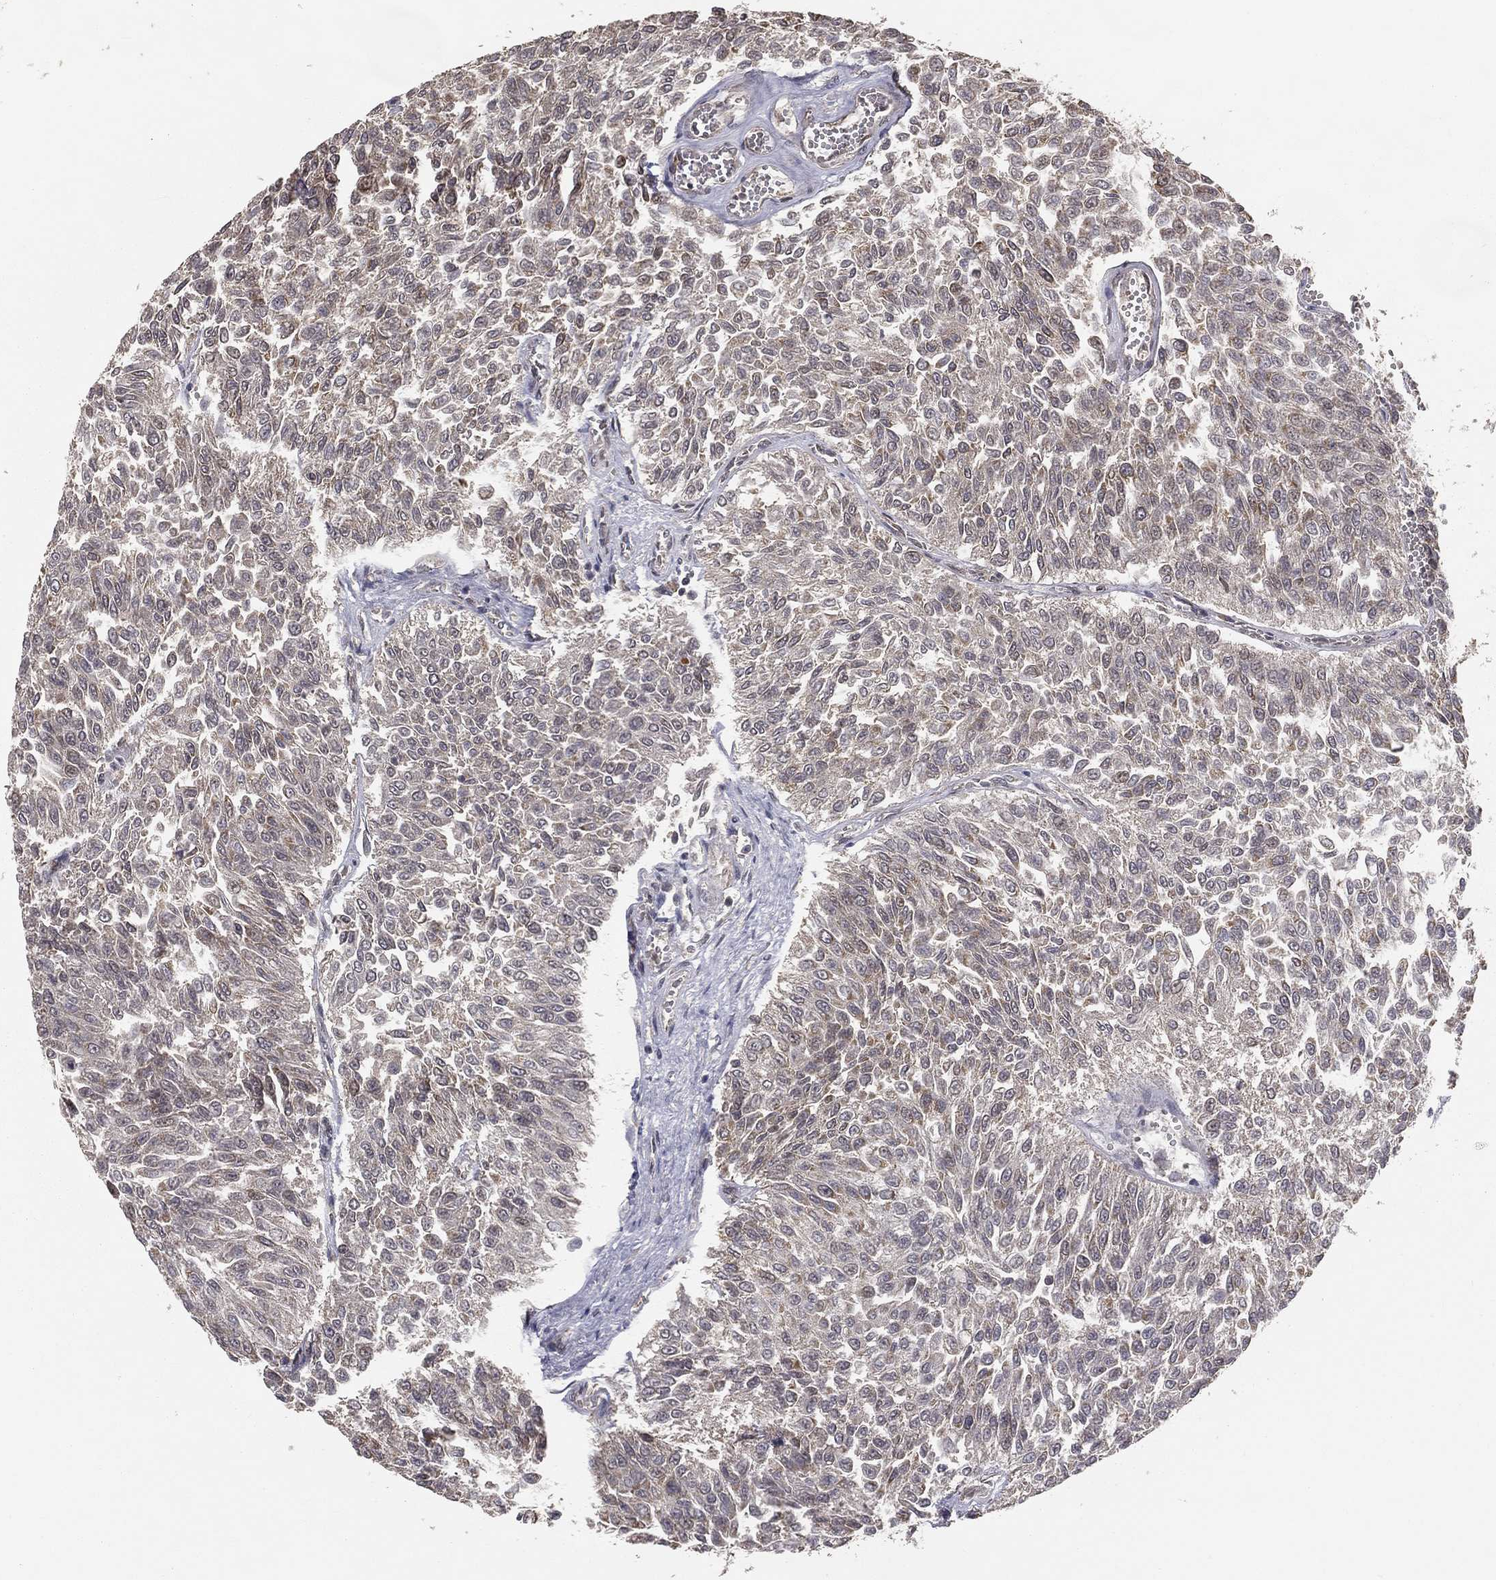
{"staining": {"intensity": "weak", "quantity": "<25%", "location": "cytoplasmic/membranous"}, "tissue": "urothelial cancer", "cell_type": "Tumor cells", "image_type": "cancer", "snomed": [{"axis": "morphology", "description": "Urothelial carcinoma, Low grade"}, {"axis": "topography", "description": "Urinary bladder"}], "caption": "An IHC histopathology image of urothelial carcinoma (low-grade) is shown. There is no staining in tumor cells of urothelial carcinoma (low-grade).", "gene": "MRPL46", "patient": {"sex": "male", "age": 78}}